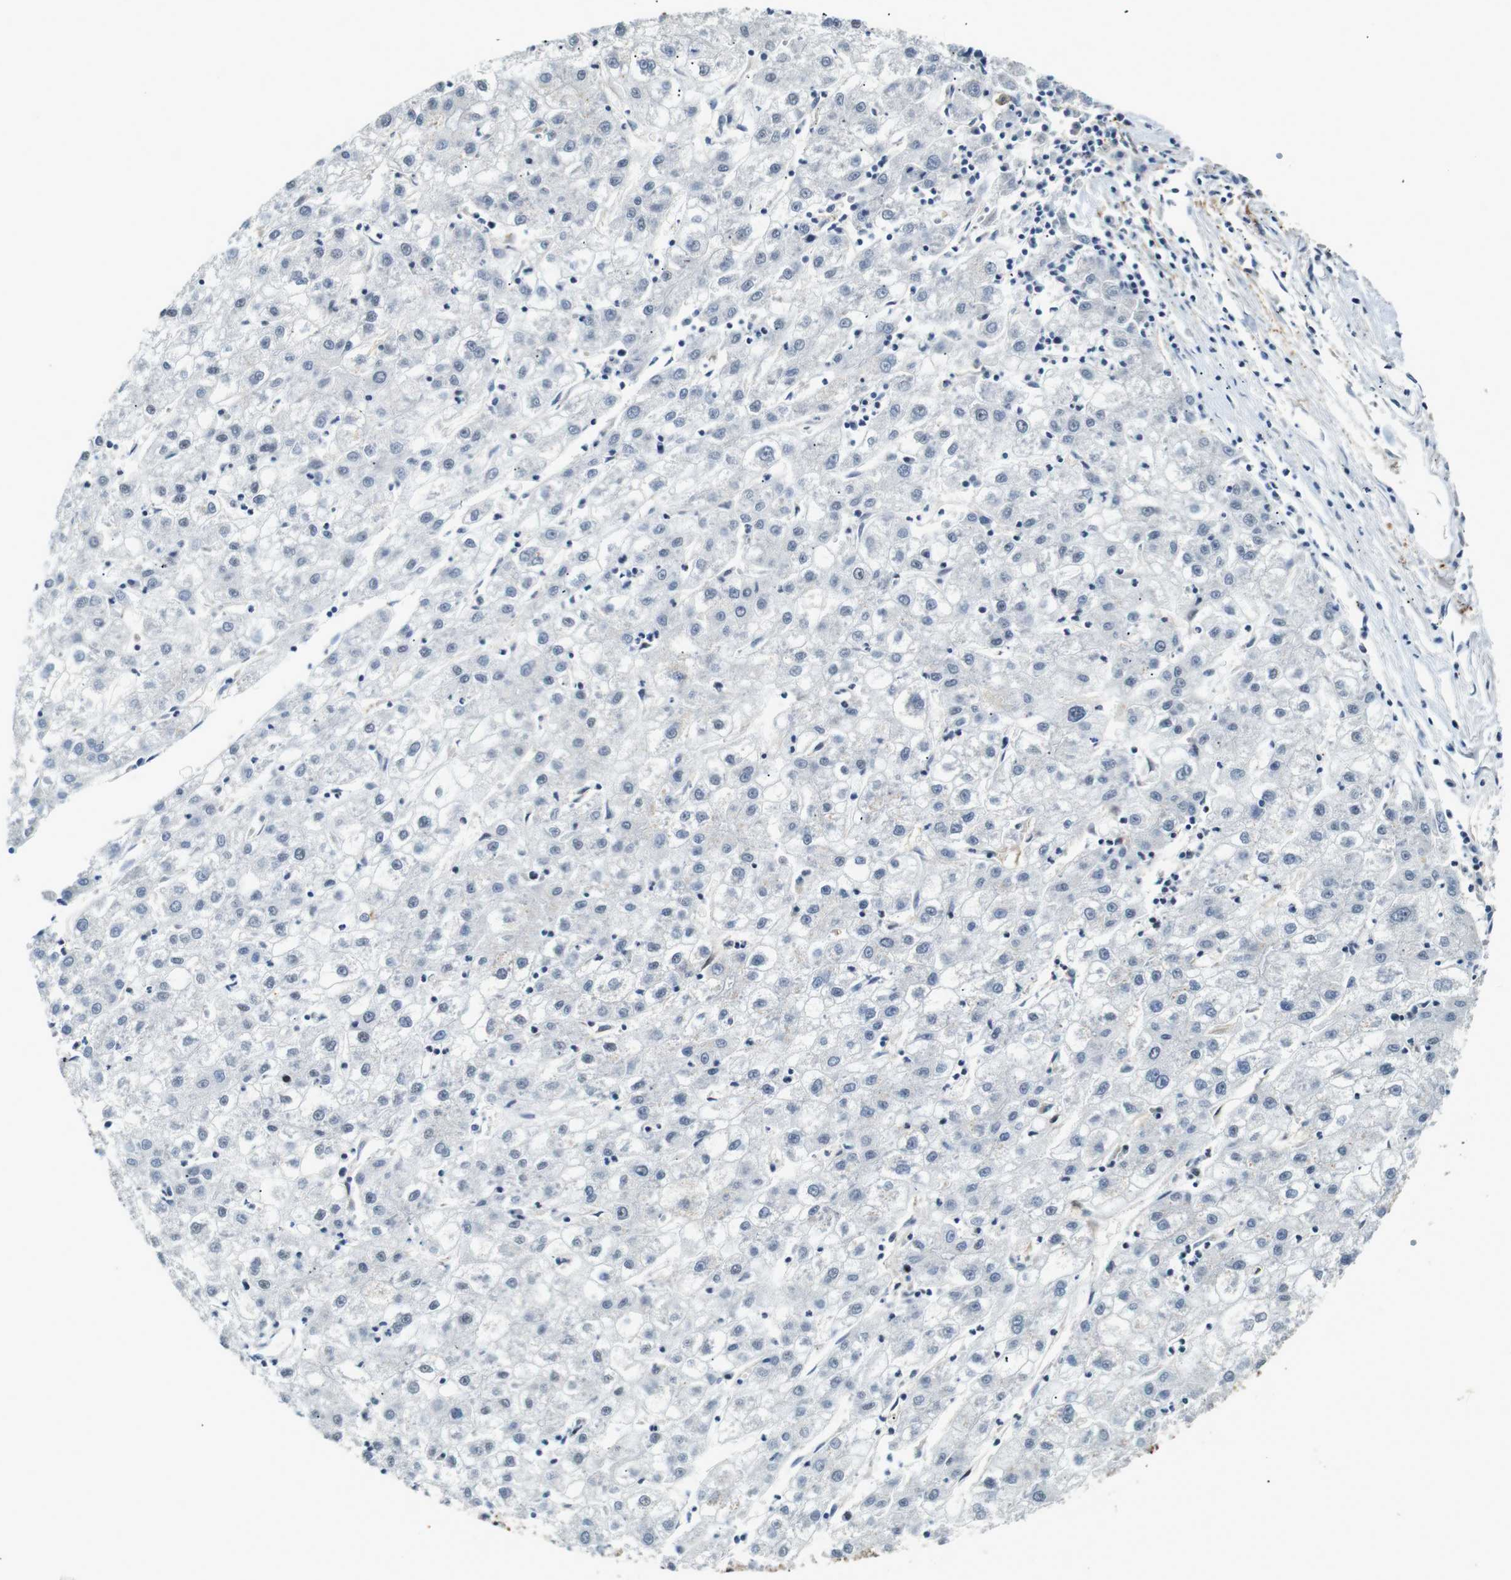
{"staining": {"intensity": "negative", "quantity": "none", "location": "none"}, "tissue": "liver cancer", "cell_type": "Tumor cells", "image_type": "cancer", "snomed": [{"axis": "morphology", "description": "Carcinoma, Hepatocellular, NOS"}, {"axis": "topography", "description": "Liver"}], "caption": "Immunohistochemistry (IHC) histopathology image of liver cancer (hepatocellular carcinoma) stained for a protein (brown), which demonstrates no positivity in tumor cells.", "gene": "LXN", "patient": {"sex": "male", "age": 72}}